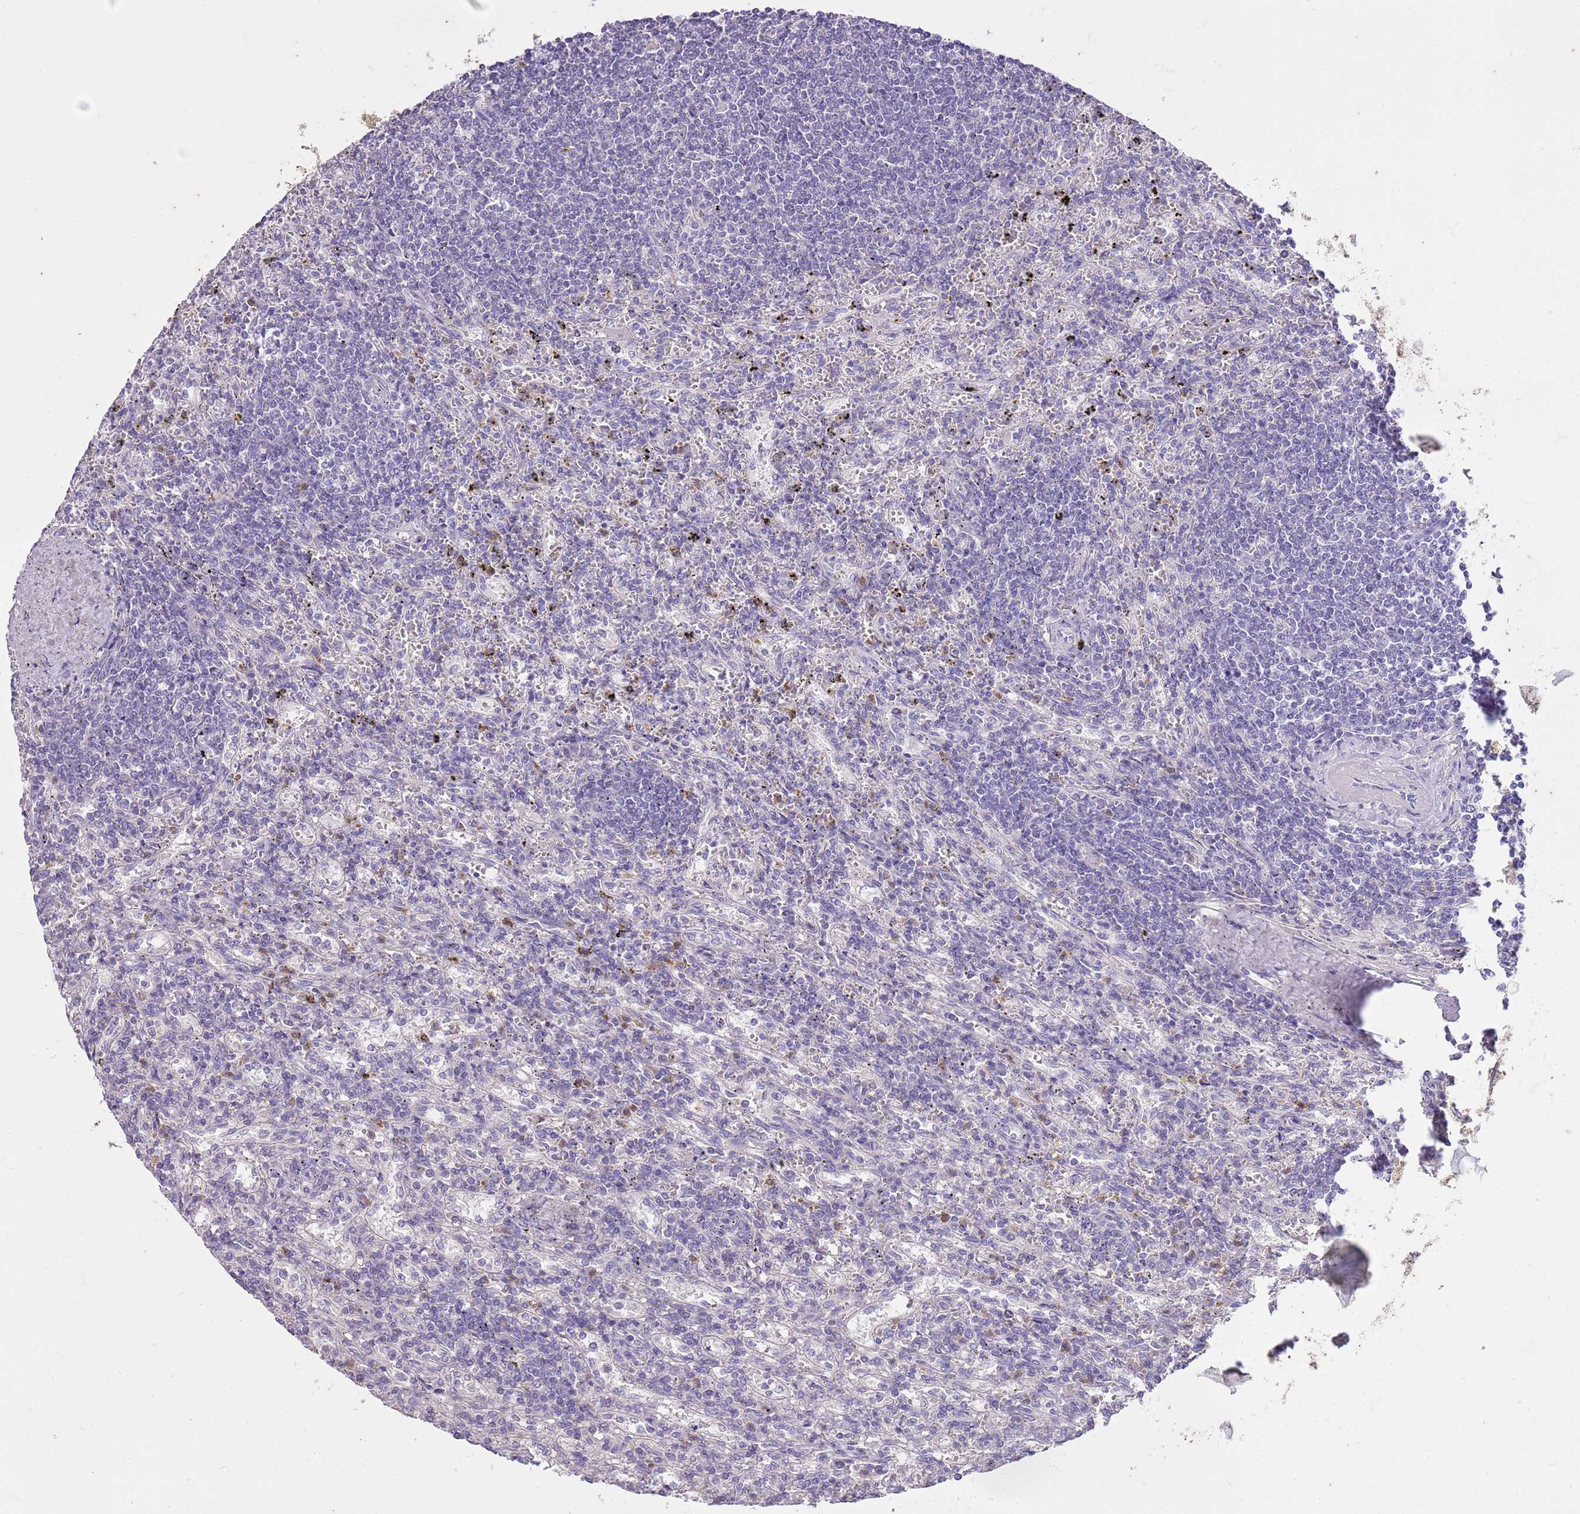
{"staining": {"intensity": "negative", "quantity": "none", "location": "none"}, "tissue": "lymphoma", "cell_type": "Tumor cells", "image_type": "cancer", "snomed": [{"axis": "morphology", "description": "Malignant lymphoma, non-Hodgkin's type, Low grade"}, {"axis": "topography", "description": "Spleen"}], "caption": "Tumor cells show no significant protein positivity in lymphoma. (DAB immunohistochemistry, high magnification).", "gene": "CNPPD1", "patient": {"sex": "male", "age": 76}}